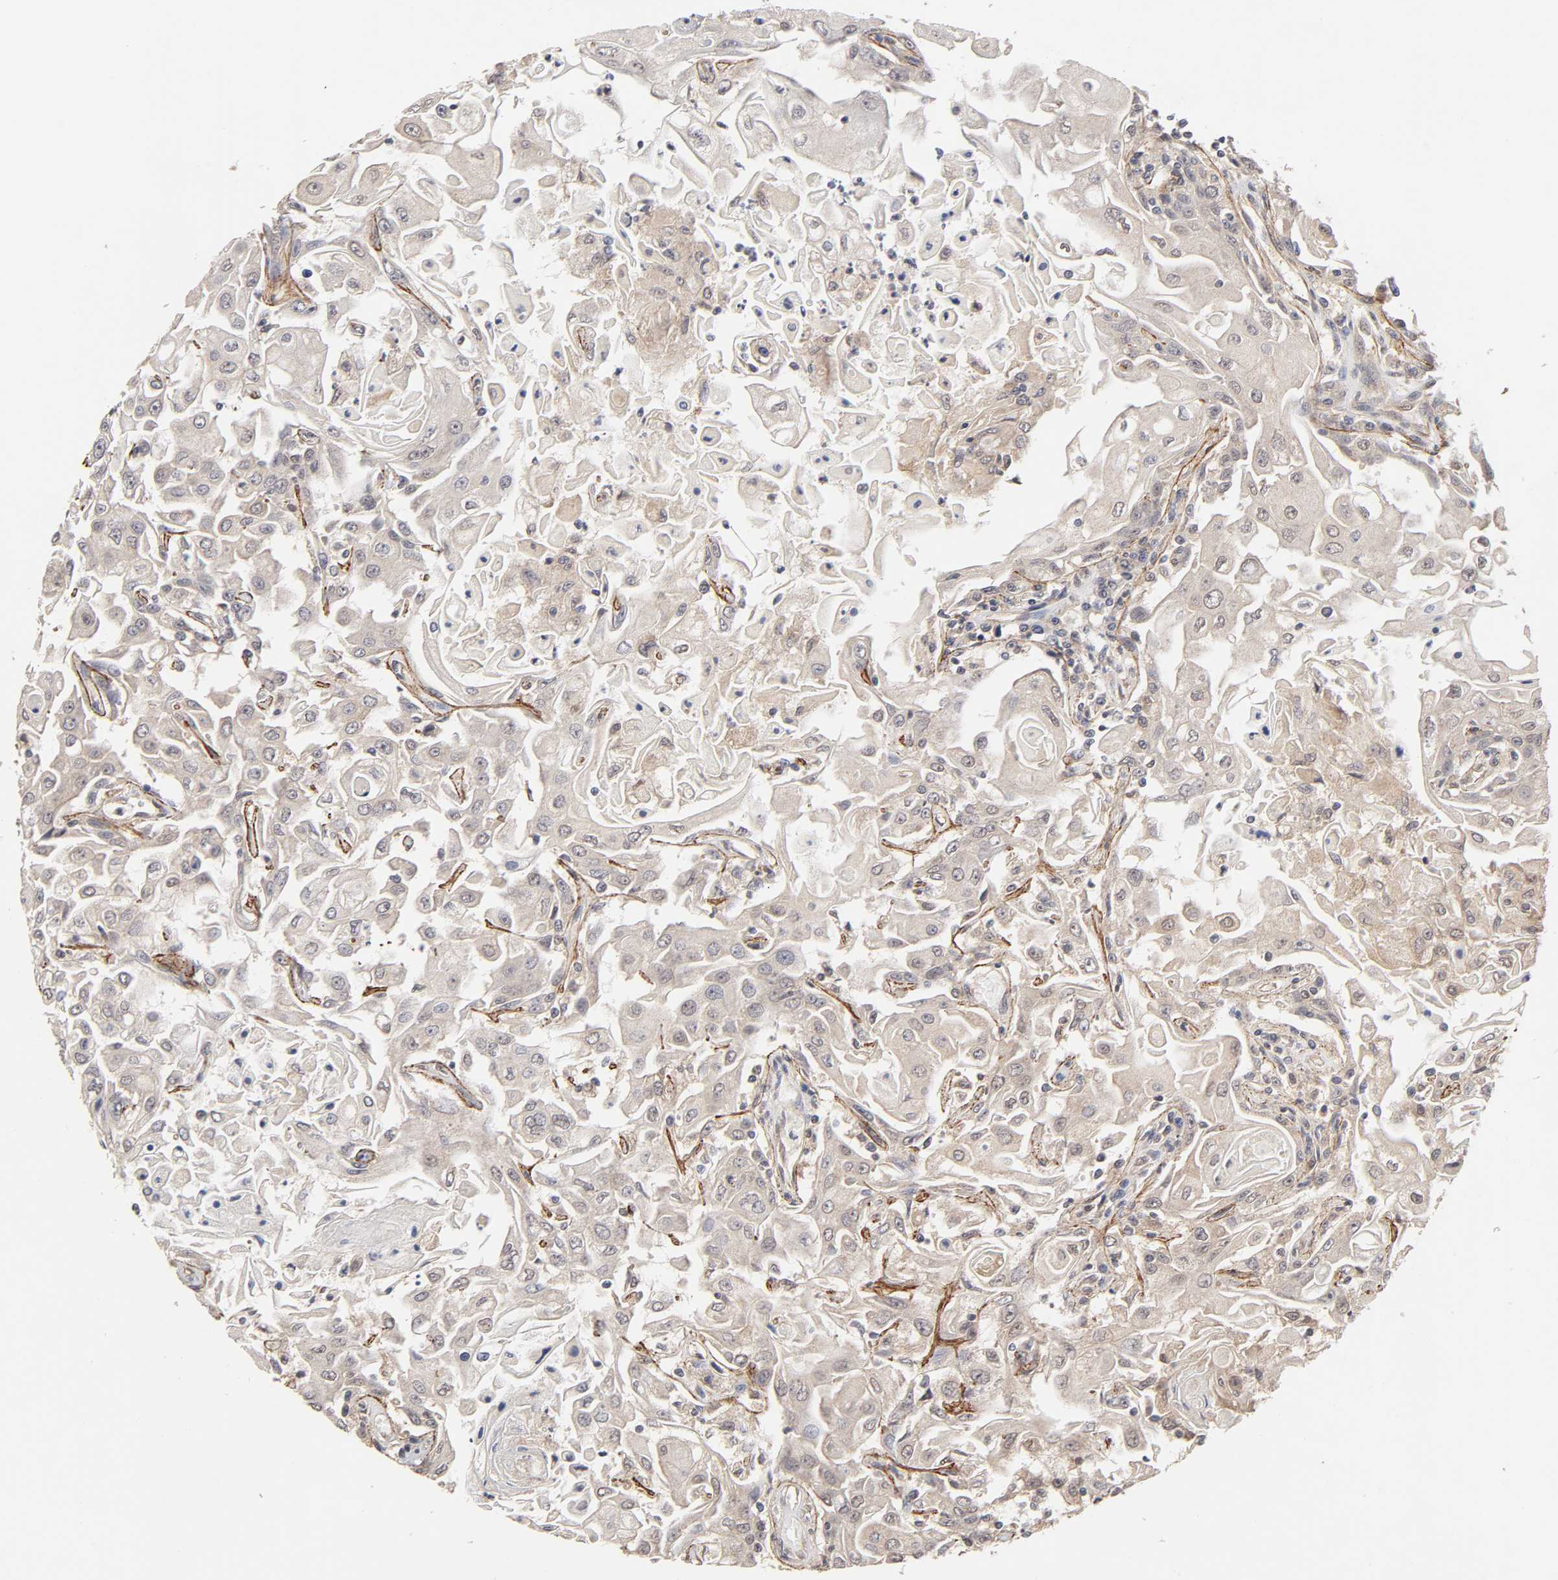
{"staining": {"intensity": "weak", "quantity": "25%-75%", "location": "cytoplasmic/membranous"}, "tissue": "head and neck cancer", "cell_type": "Tumor cells", "image_type": "cancer", "snomed": [{"axis": "morphology", "description": "Squamous cell carcinoma, NOS"}, {"axis": "topography", "description": "Oral tissue"}, {"axis": "topography", "description": "Head-Neck"}], "caption": "Immunohistochemistry staining of head and neck squamous cell carcinoma, which displays low levels of weak cytoplasmic/membranous positivity in approximately 25%-75% of tumor cells indicating weak cytoplasmic/membranous protein positivity. The staining was performed using DAB (3,3'-diaminobenzidine) (brown) for protein detection and nuclei were counterstained in hematoxylin (blue).", "gene": "MAPK1", "patient": {"sex": "female", "age": 76}}